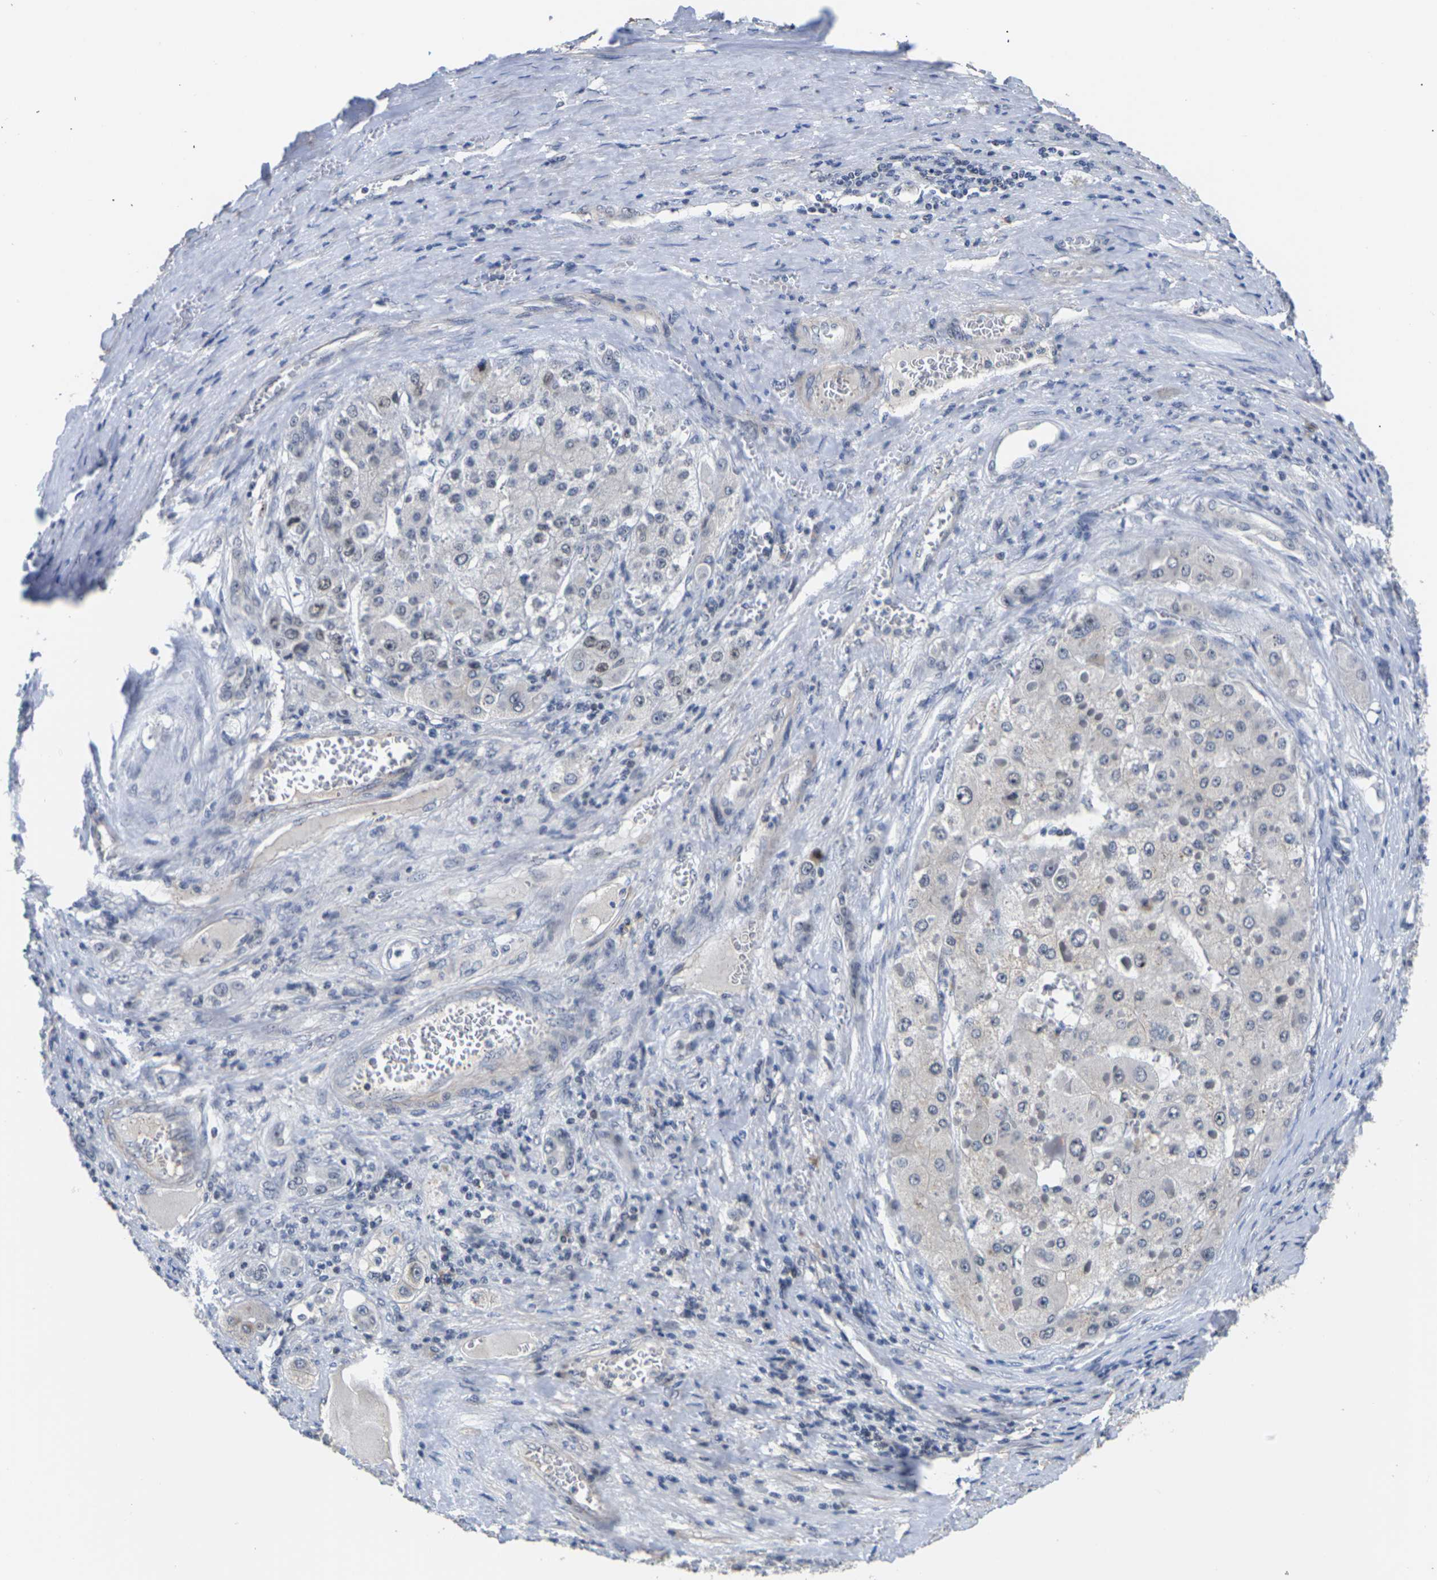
{"staining": {"intensity": "weak", "quantity": "<25%", "location": "nuclear"}, "tissue": "liver cancer", "cell_type": "Tumor cells", "image_type": "cancer", "snomed": [{"axis": "morphology", "description": "Carcinoma, Hepatocellular, NOS"}, {"axis": "topography", "description": "Liver"}], "caption": "A photomicrograph of human liver cancer is negative for staining in tumor cells.", "gene": "ST6GAL2", "patient": {"sex": "female", "age": 73}}